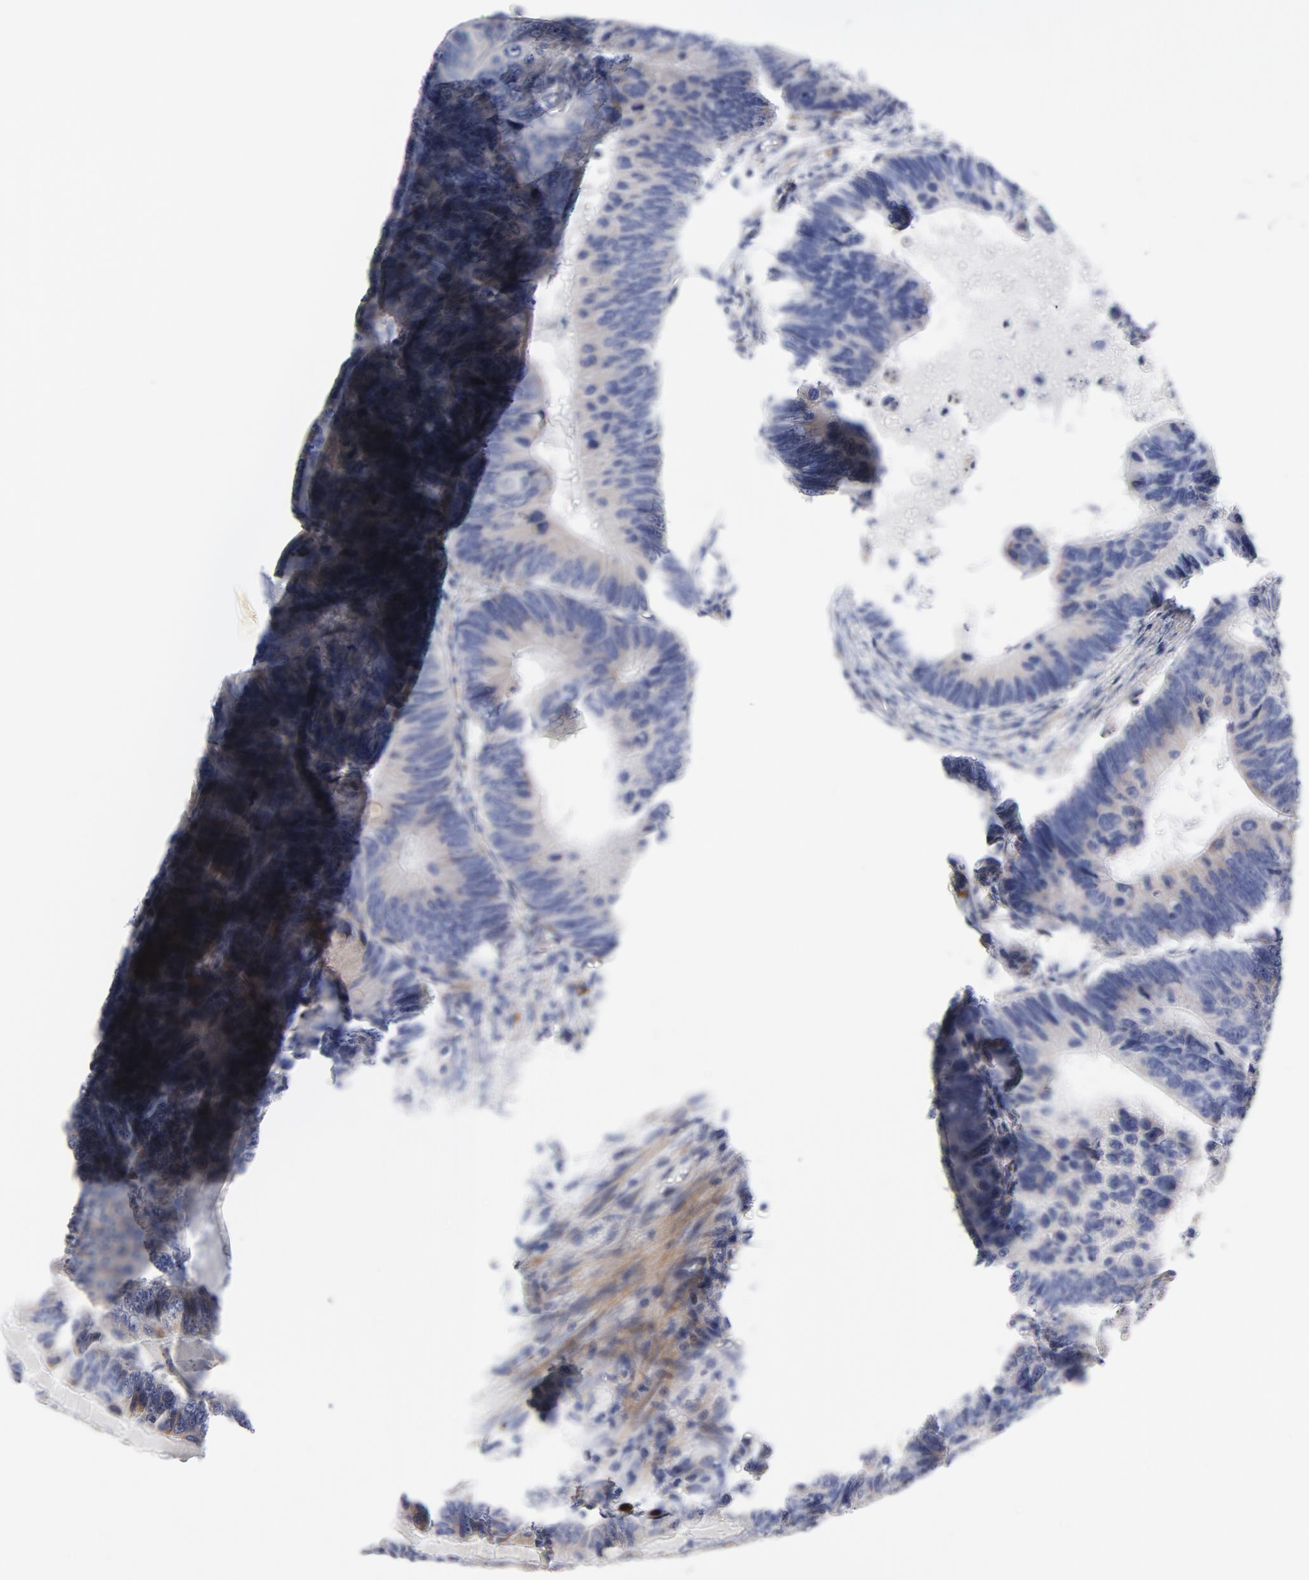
{"staining": {"intensity": "weak", "quantity": ">75%", "location": "cytoplasmic/membranous"}, "tissue": "colorectal cancer", "cell_type": "Tumor cells", "image_type": "cancer", "snomed": [{"axis": "morphology", "description": "Adenocarcinoma, NOS"}, {"axis": "topography", "description": "Colon"}], "caption": "Immunohistochemistry (DAB (3,3'-diaminobenzidine)) staining of human colorectal adenocarcinoma demonstrates weak cytoplasmic/membranous protein positivity in approximately >75% of tumor cells. (brown staining indicates protein expression, while blue staining denotes nuclei).", "gene": "RAPGEF3", "patient": {"sex": "female", "age": 55}}